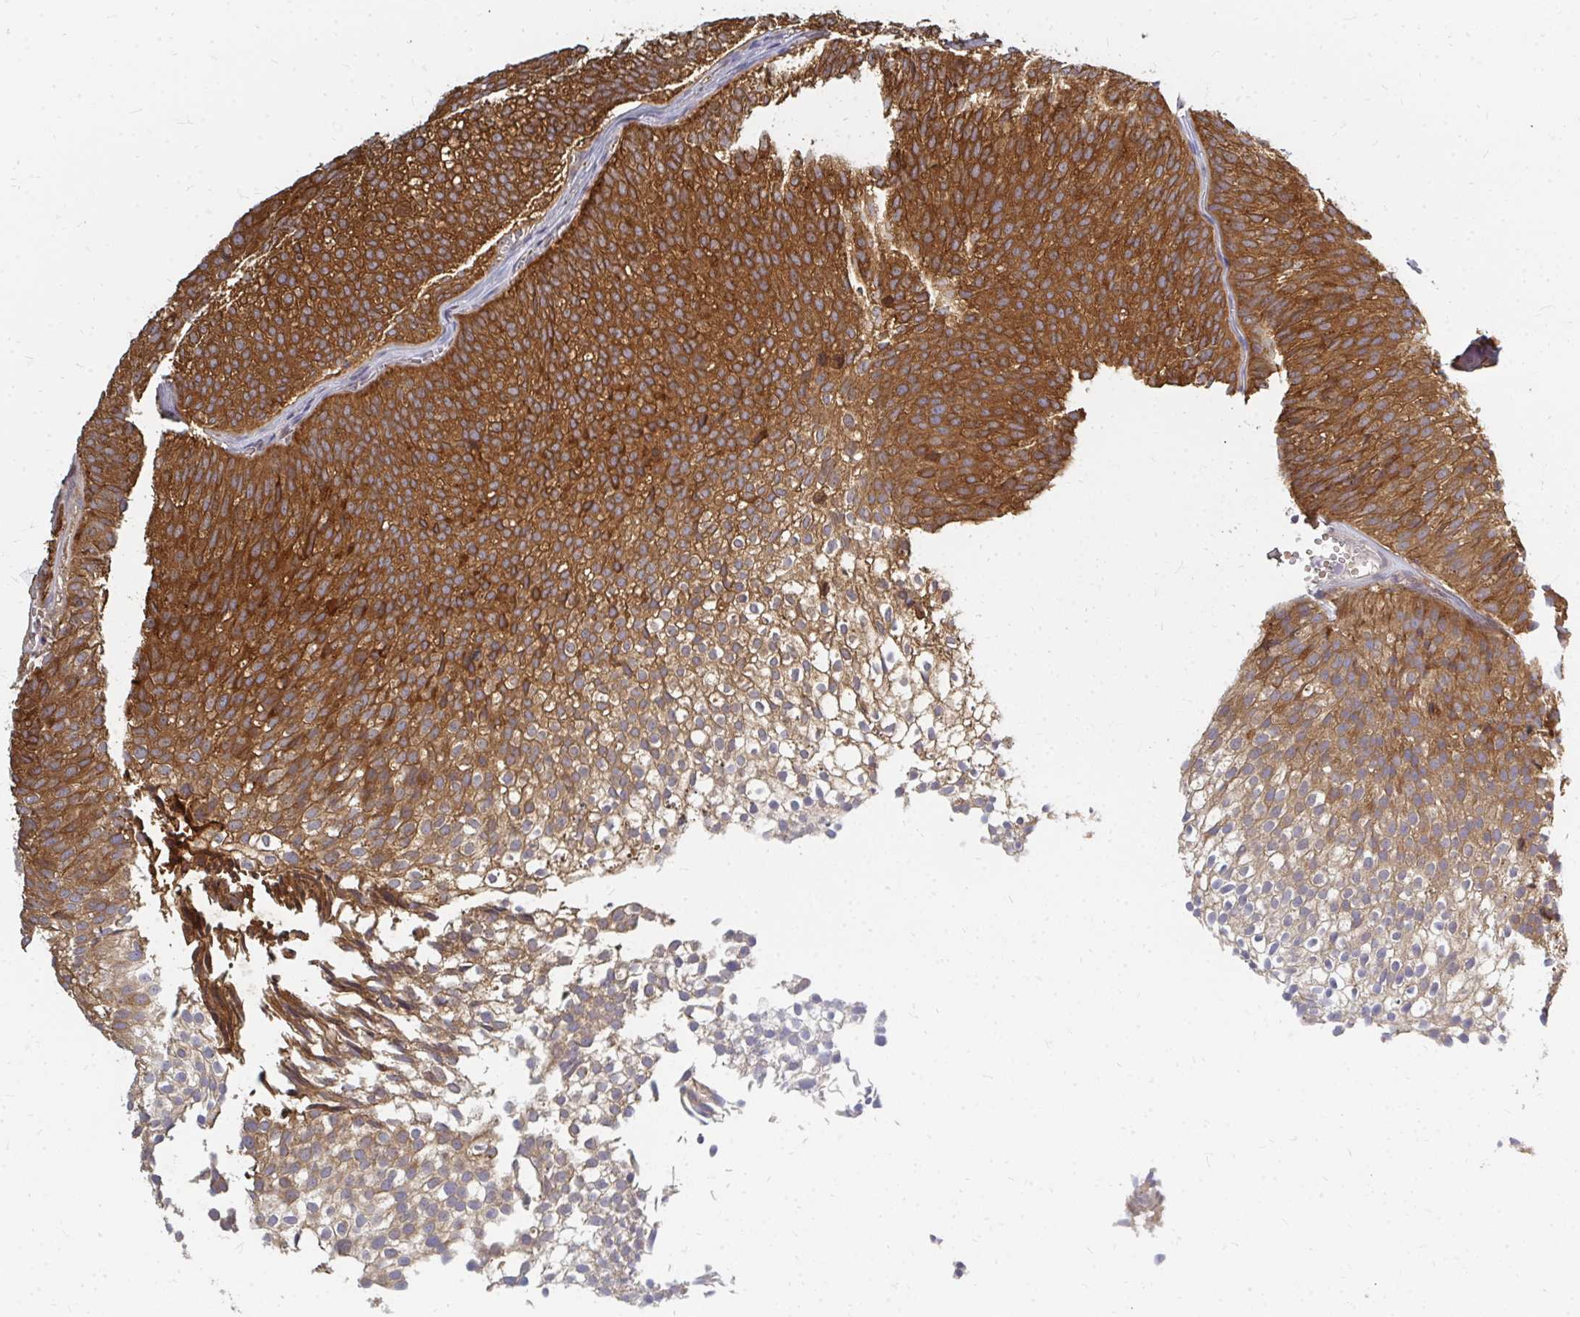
{"staining": {"intensity": "strong", "quantity": ">75%", "location": "cytoplasmic/membranous"}, "tissue": "urothelial cancer", "cell_type": "Tumor cells", "image_type": "cancer", "snomed": [{"axis": "morphology", "description": "Urothelial carcinoma, Low grade"}, {"axis": "topography", "description": "Urinary bladder"}], "caption": "Immunohistochemistry photomicrograph of urothelial cancer stained for a protein (brown), which exhibits high levels of strong cytoplasmic/membranous positivity in about >75% of tumor cells.", "gene": "ZNF285", "patient": {"sex": "male", "age": 91}}